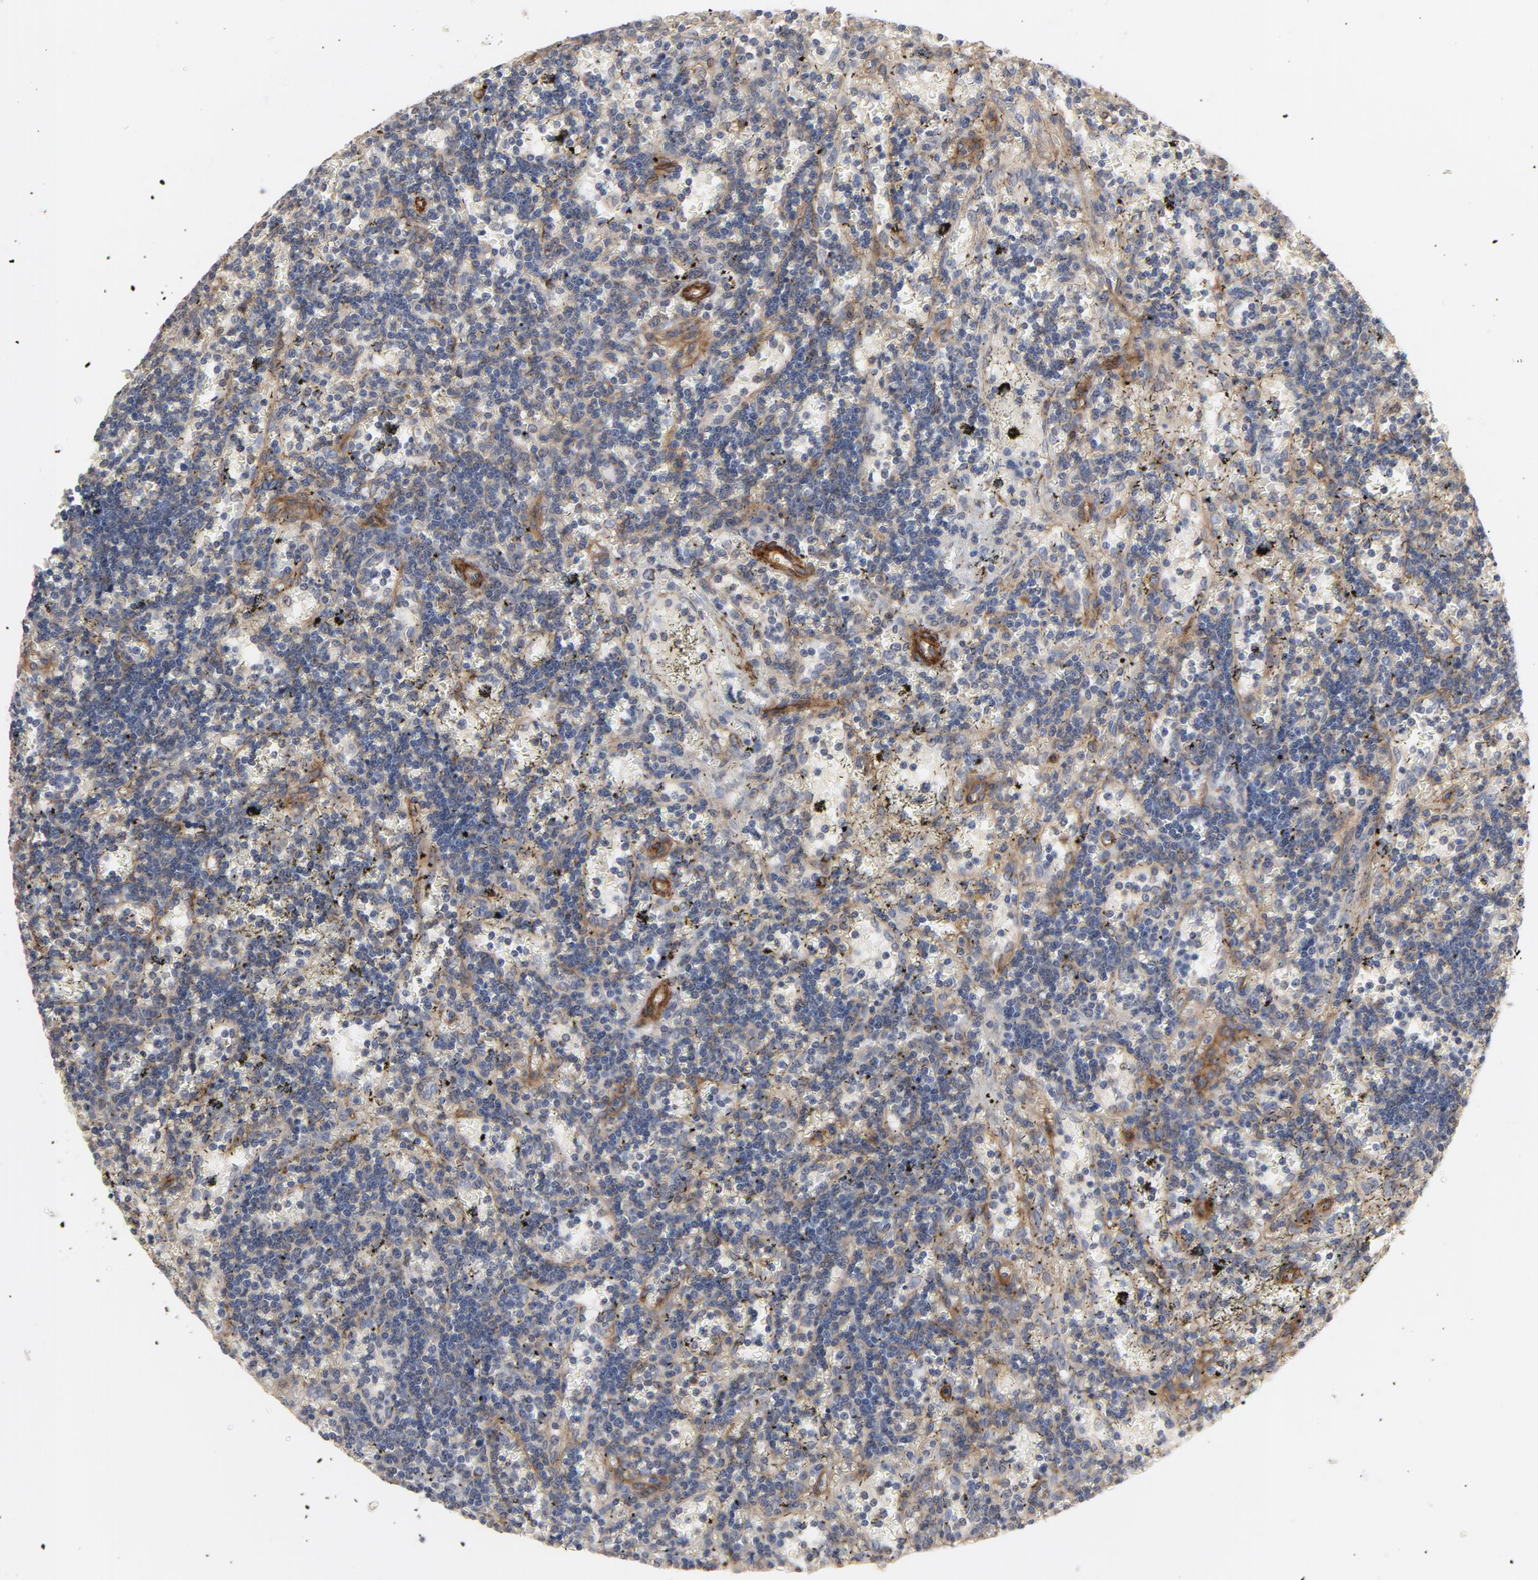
{"staining": {"intensity": "negative", "quantity": "none", "location": "none"}, "tissue": "lymphoma", "cell_type": "Tumor cells", "image_type": "cancer", "snomed": [{"axis": "morphology", "description": "Malignant lymphoma, non-Hodgkin's type, Low grade"}, {"axis": "topography", "description": "Spleen"}], "caption": "Tumor cells show no significant protein expression in low-grade malignant lymphoma, non-Hodgkin's type. (Brightfield microscopy of DAB (3,3'-diaminobenzidine) immunohistochemistry (IHC) at high magnification).", "gene": "GNG2", "patient": {"sex": "male", "age": 60}}